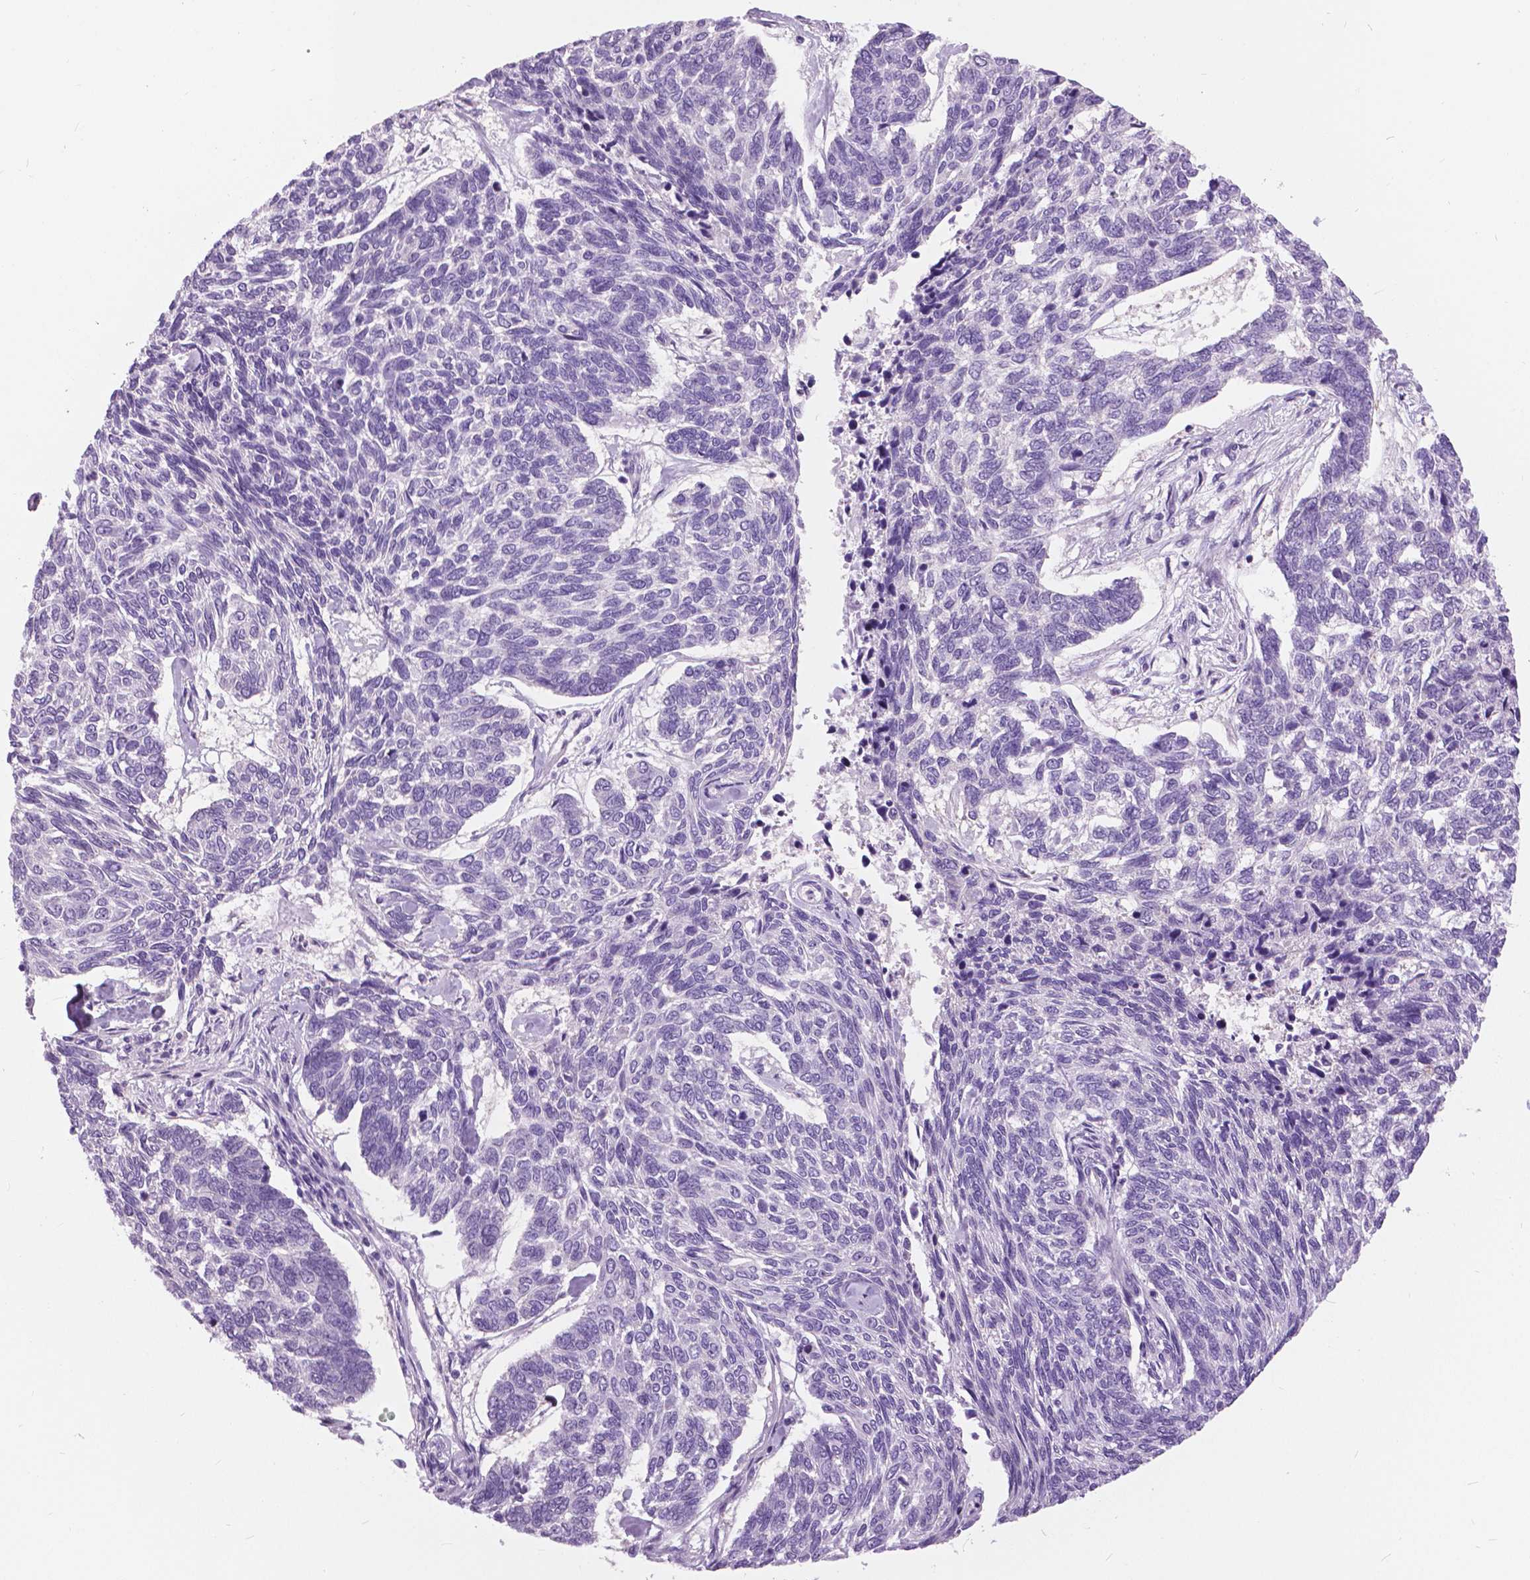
{"staining": {"intensity": "negative", "quantity": "none", "location": "none"}, "tissue": "skin cancer", "cell_type": "Tumor cells", "image_type": "cancer", "snomed": [{"axis": "morphology", "description": "Basal cell carcinoma"}, {"axis": "topography", "description": "Skin"}], "caption": "The image shows no significant staining in tumor cells of skin cancer (basal cell carcinoma).", "gene": "TP53TG5", "patient": {"sex": "female", "age": 65}}